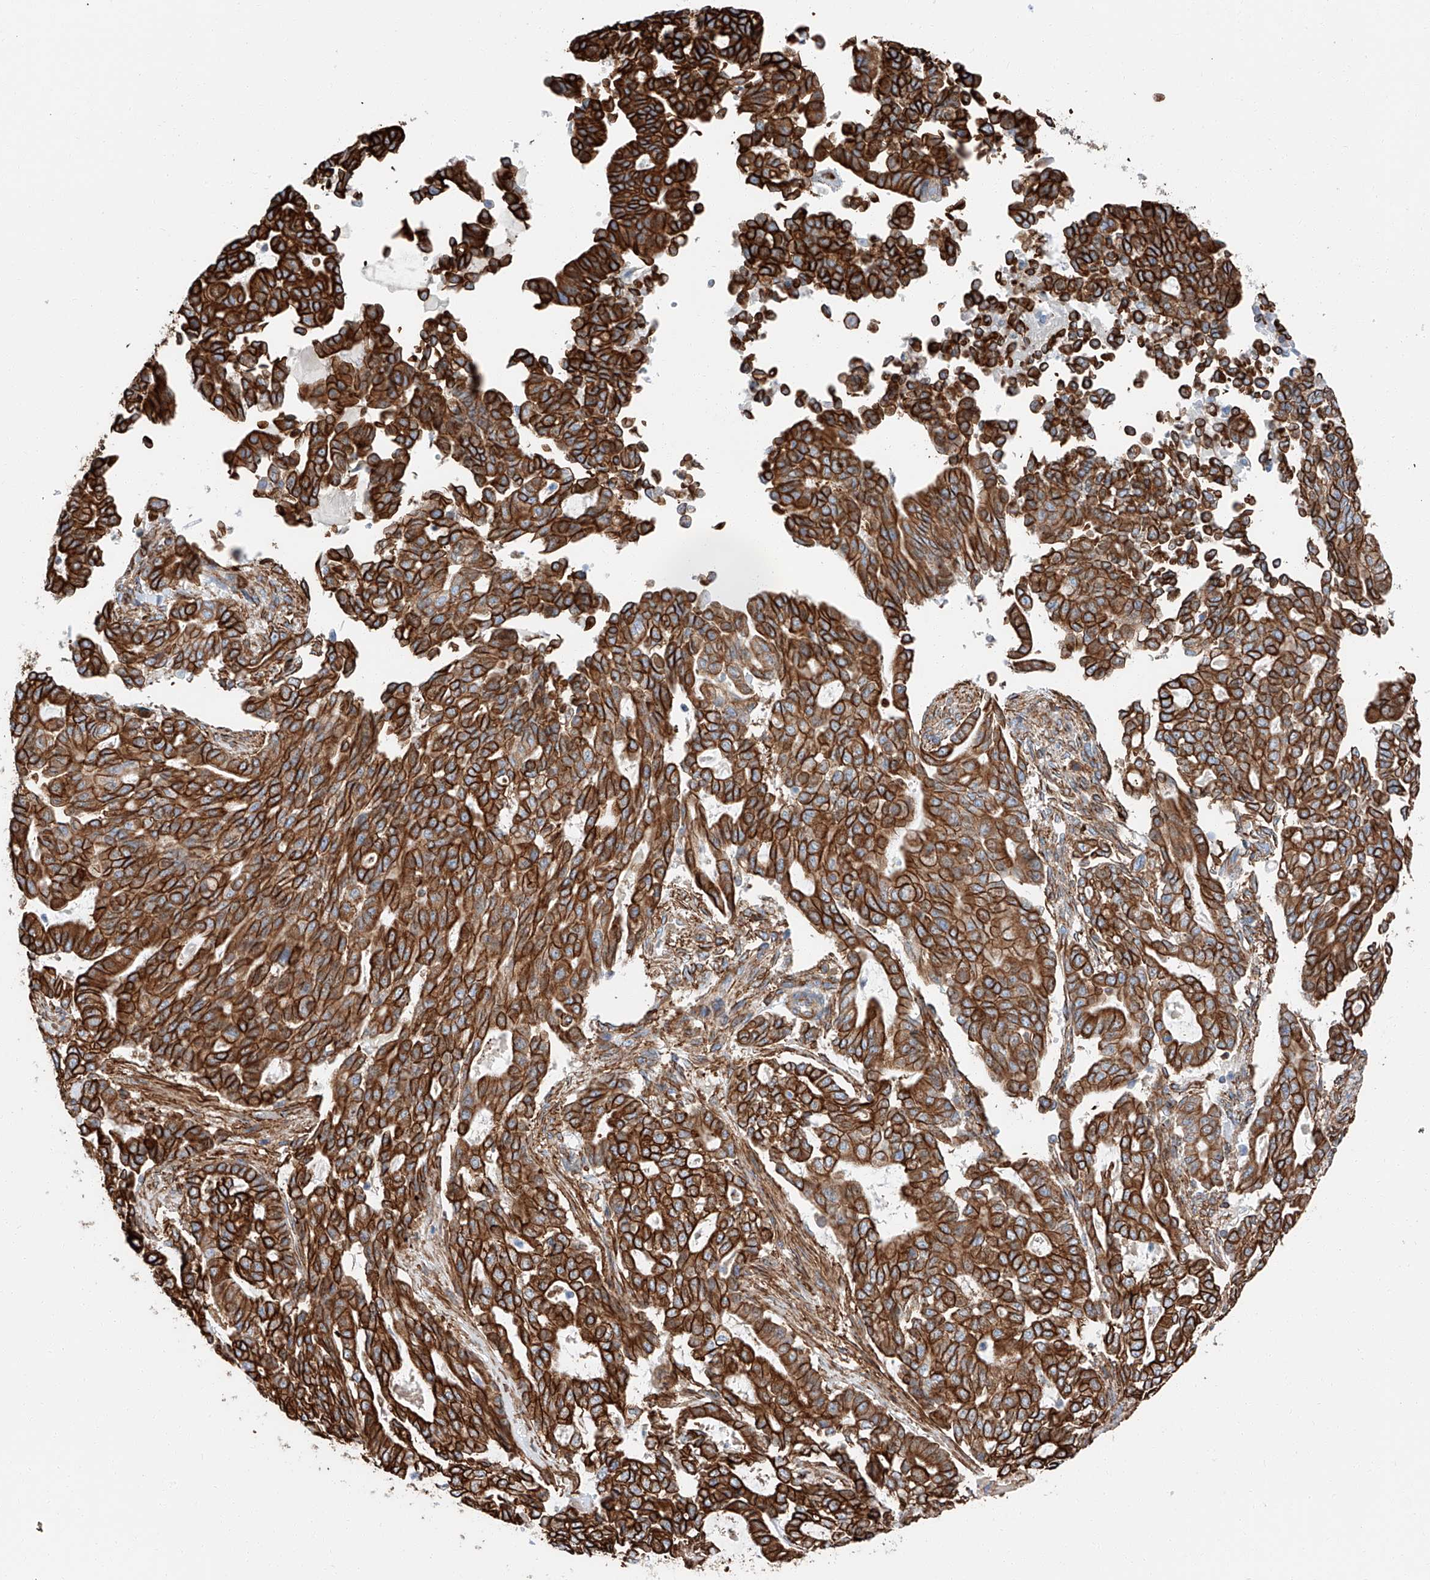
{"staining": {"intensity": "strong", "quantity": ">75%", "location": "cytoplasmic/membranous"}, "tissue": "pancreatic cancer", "cell_type": "Tumor cells", "image_type": "cancer", "snomed": [{"axis": "morphology", "description": "Adenocarcinoma, NOS"}, {"axis": "topography", "description": "Pancreas"}], "caption": "This histopathology image shows immunohistochemistry (IHC) staining of adenocarcinoma (pancreatic), with high strong cytoplasmic/membranous staining in approximately >75% of tumor cells.", "gene": "ZNF804A", "patient": {"sex": "male", "age": 63}}